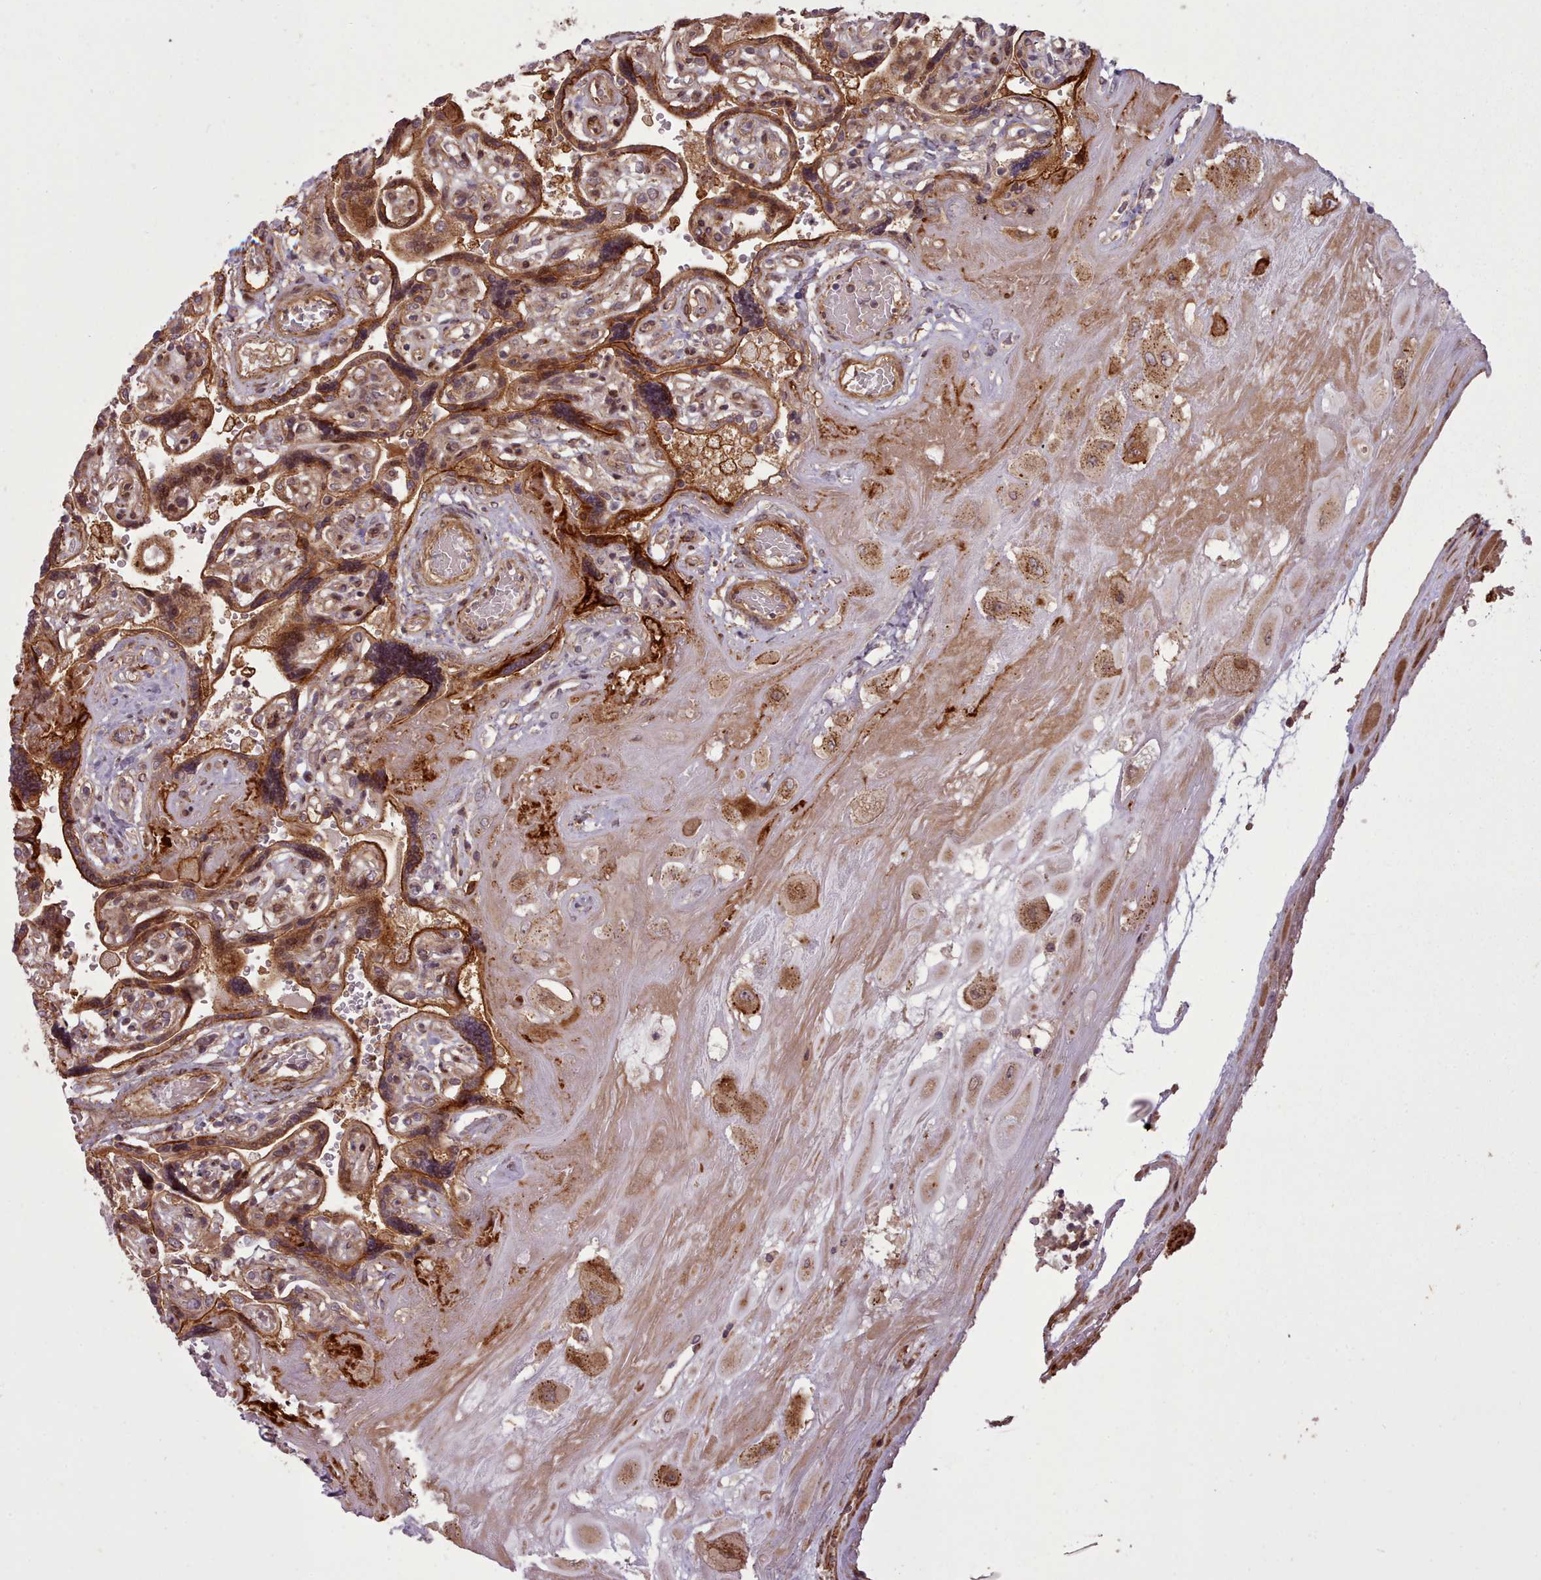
{"staining": {"intensity": "moderate", "quantity": ">75%", "location": "cytoplasmic/membranous,nuclear"}, "tissue": "placenta", "cell_type": "Decidual cells", "image_type": "normal", "snomed": [{"axis": "morphology", "description": "Normal tissue, NOS"}, {"axis": "topography", "description": "Placenta"}], "caption": "This histopathology image exhibits normal placenta stained with IHC to label a protein in brown. The cytoplasmic/membranous,nuclear of decidual cells show moderate positivity for the protein. Nuclei are counter-stained blue.", "gene": "NLRP7", "patient": {"sex": "female", "age": 32}}